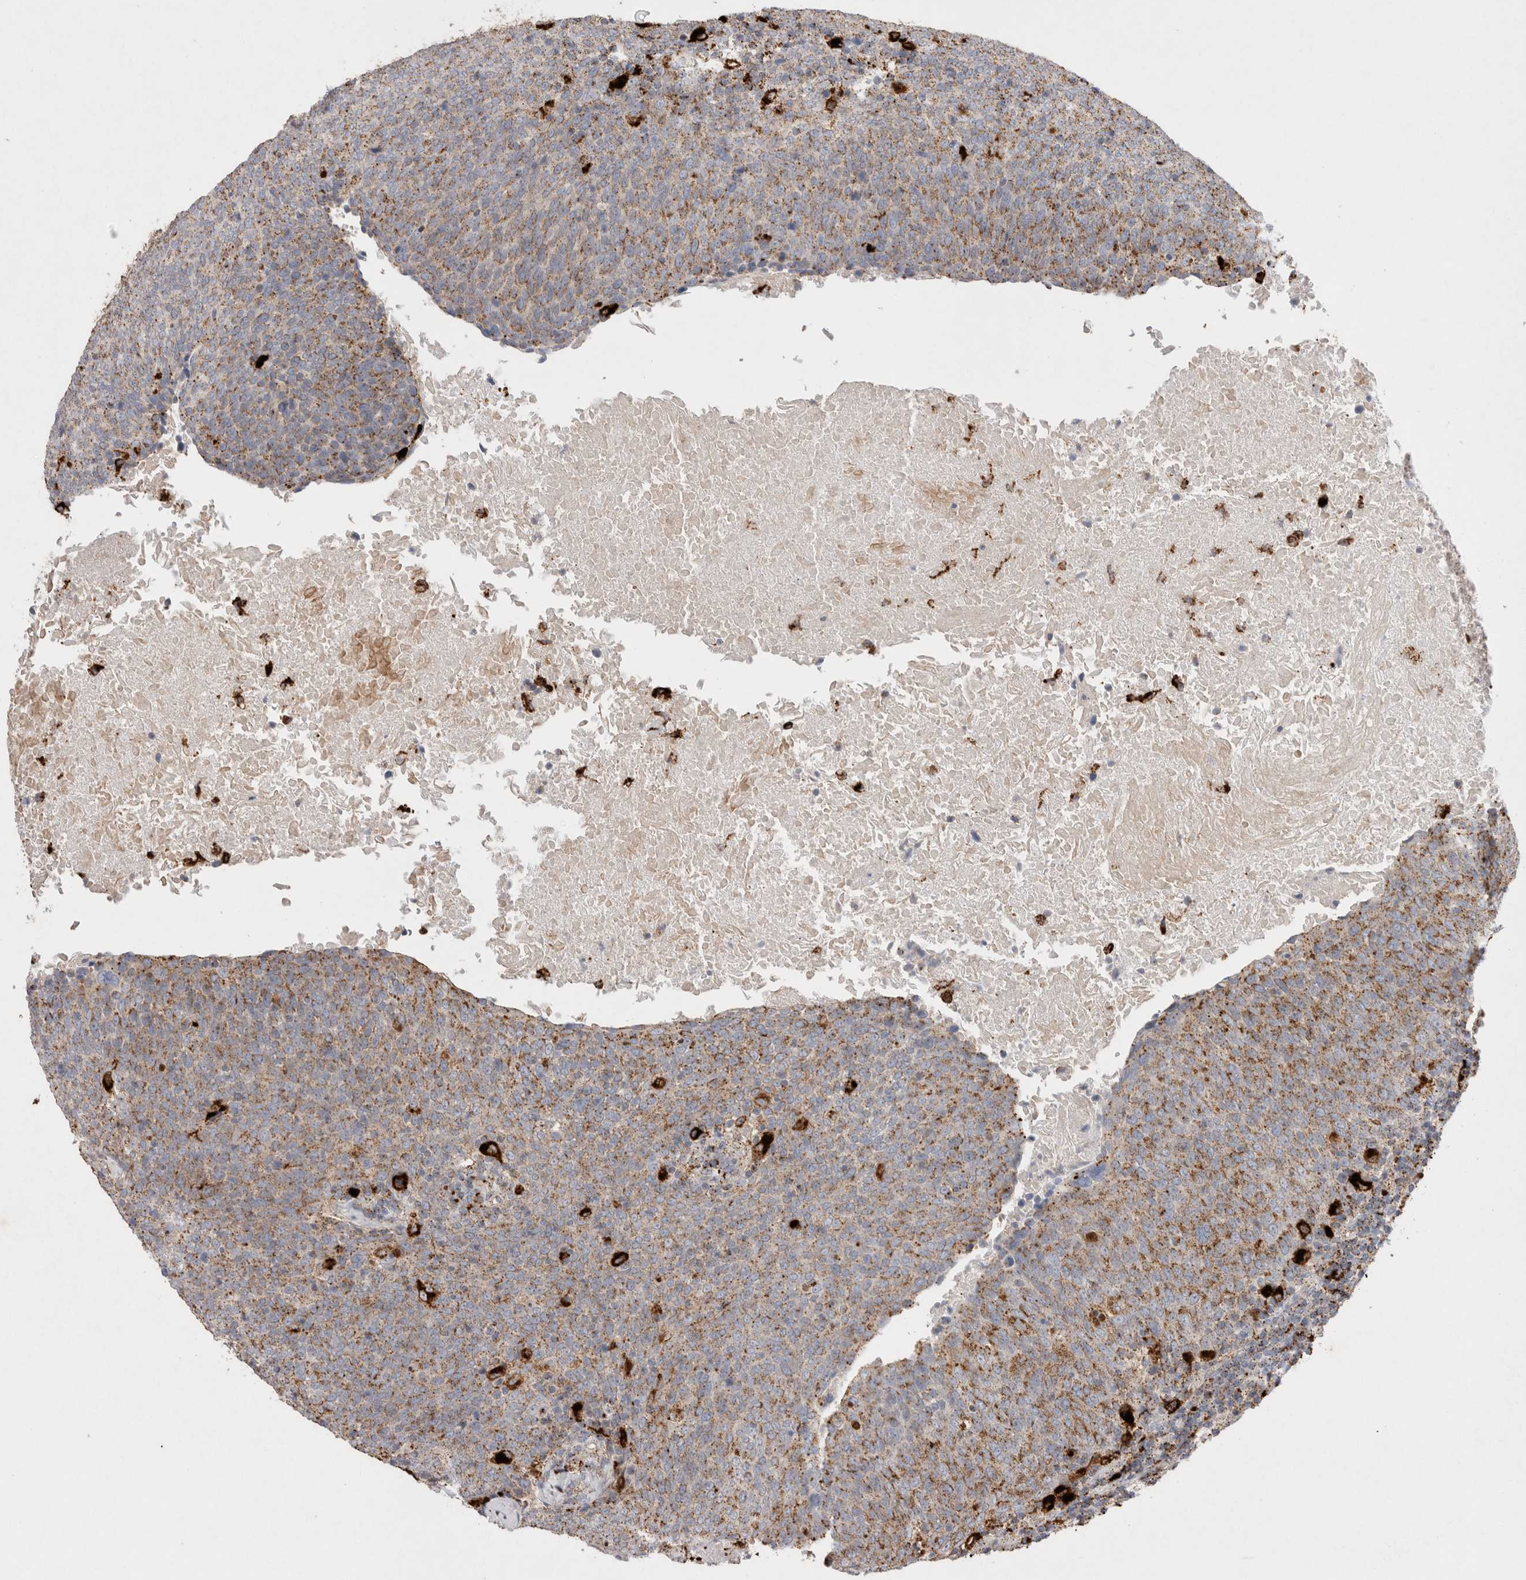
{"staining": {"intensity": "moderate", "quantity": ">75%", "location": "cytoplasmic/membranous"}, "tissue": "head and neck cancer", "cell_type": "Tumor cells", "image_type": "cancer", "snomed": [{"axis": "morphology", "description": "Squamous cell carcinoma, NOS"}, {"axis": "morphology", "description": "Squamous cell carcinoma, metastatic, NOS"}, {"axis": "topography", "description": "Lymph node"}, {"axis": "topography", "description": "Head-Neck"}], "caption": "About >75% of tumor cells in human head and neck cancer show moderate cytoplasmic/membranous protein positivity as visualized by brown immunohistochemical staining.", "gene": "CTSA", "patient": {"sex": "male", "age": 62}}